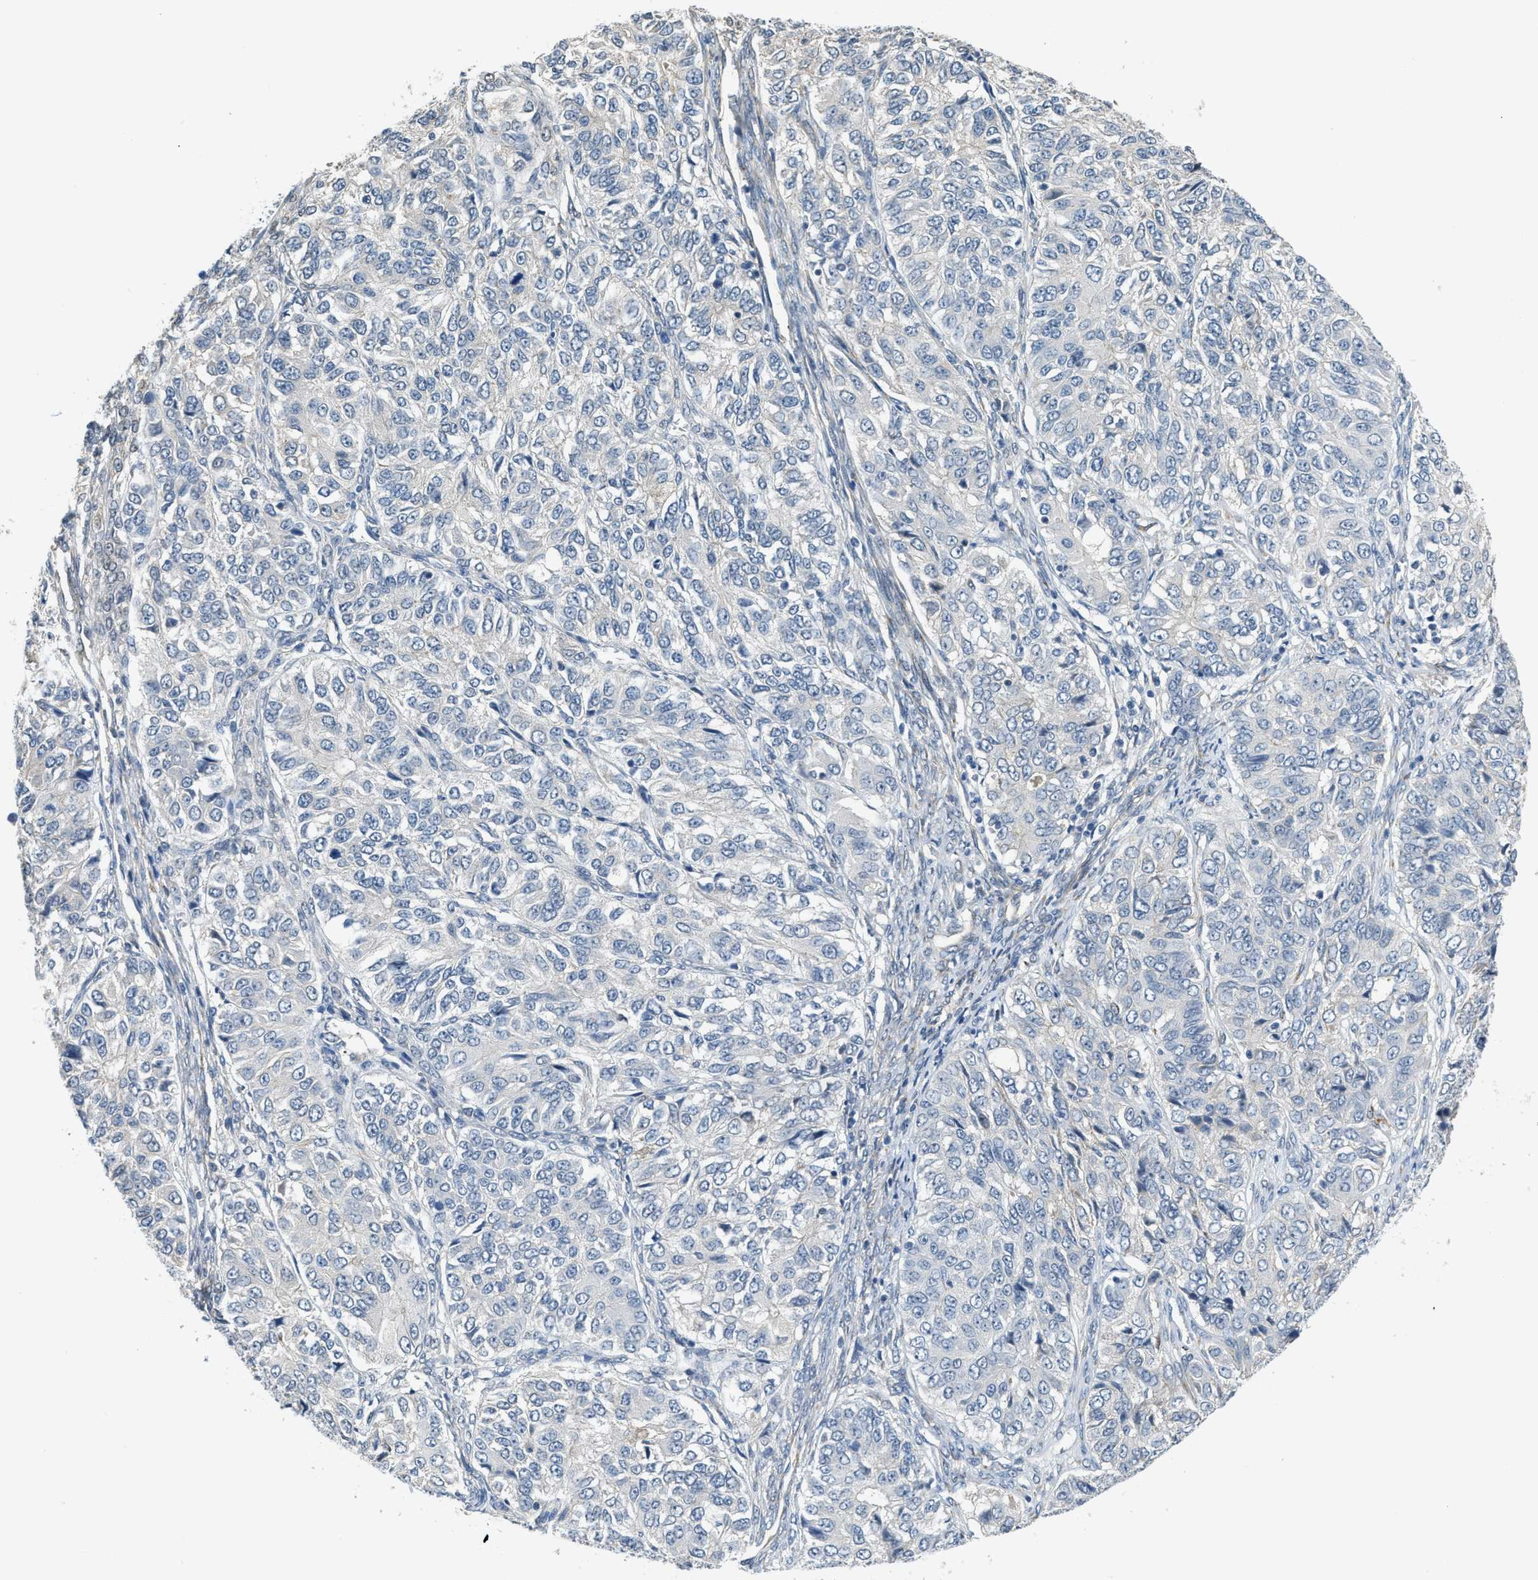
{"staining": {"intensity": "negative", "quantity": "none", "location": "none"}, "tissue": "ovarian cancer", "cell_type": "Tumor cells", "image_type": "cancer", "snomed": [{"axis": "morphology", "description": "Carcinoma, endometroid"}, {"axis": "topography", "description": "Ovary"}], "caption": "Immunohistochemical staining of human ovarian endometroid carcinoma displays no significant staining in tumor cells. (DAB (3,3'-diaminobenzidine) immunohistochemistry (IHC) with hematoxylin counter stain).", "gene": "TMEM154", "patient": {"sex": "female", "age": 51}}